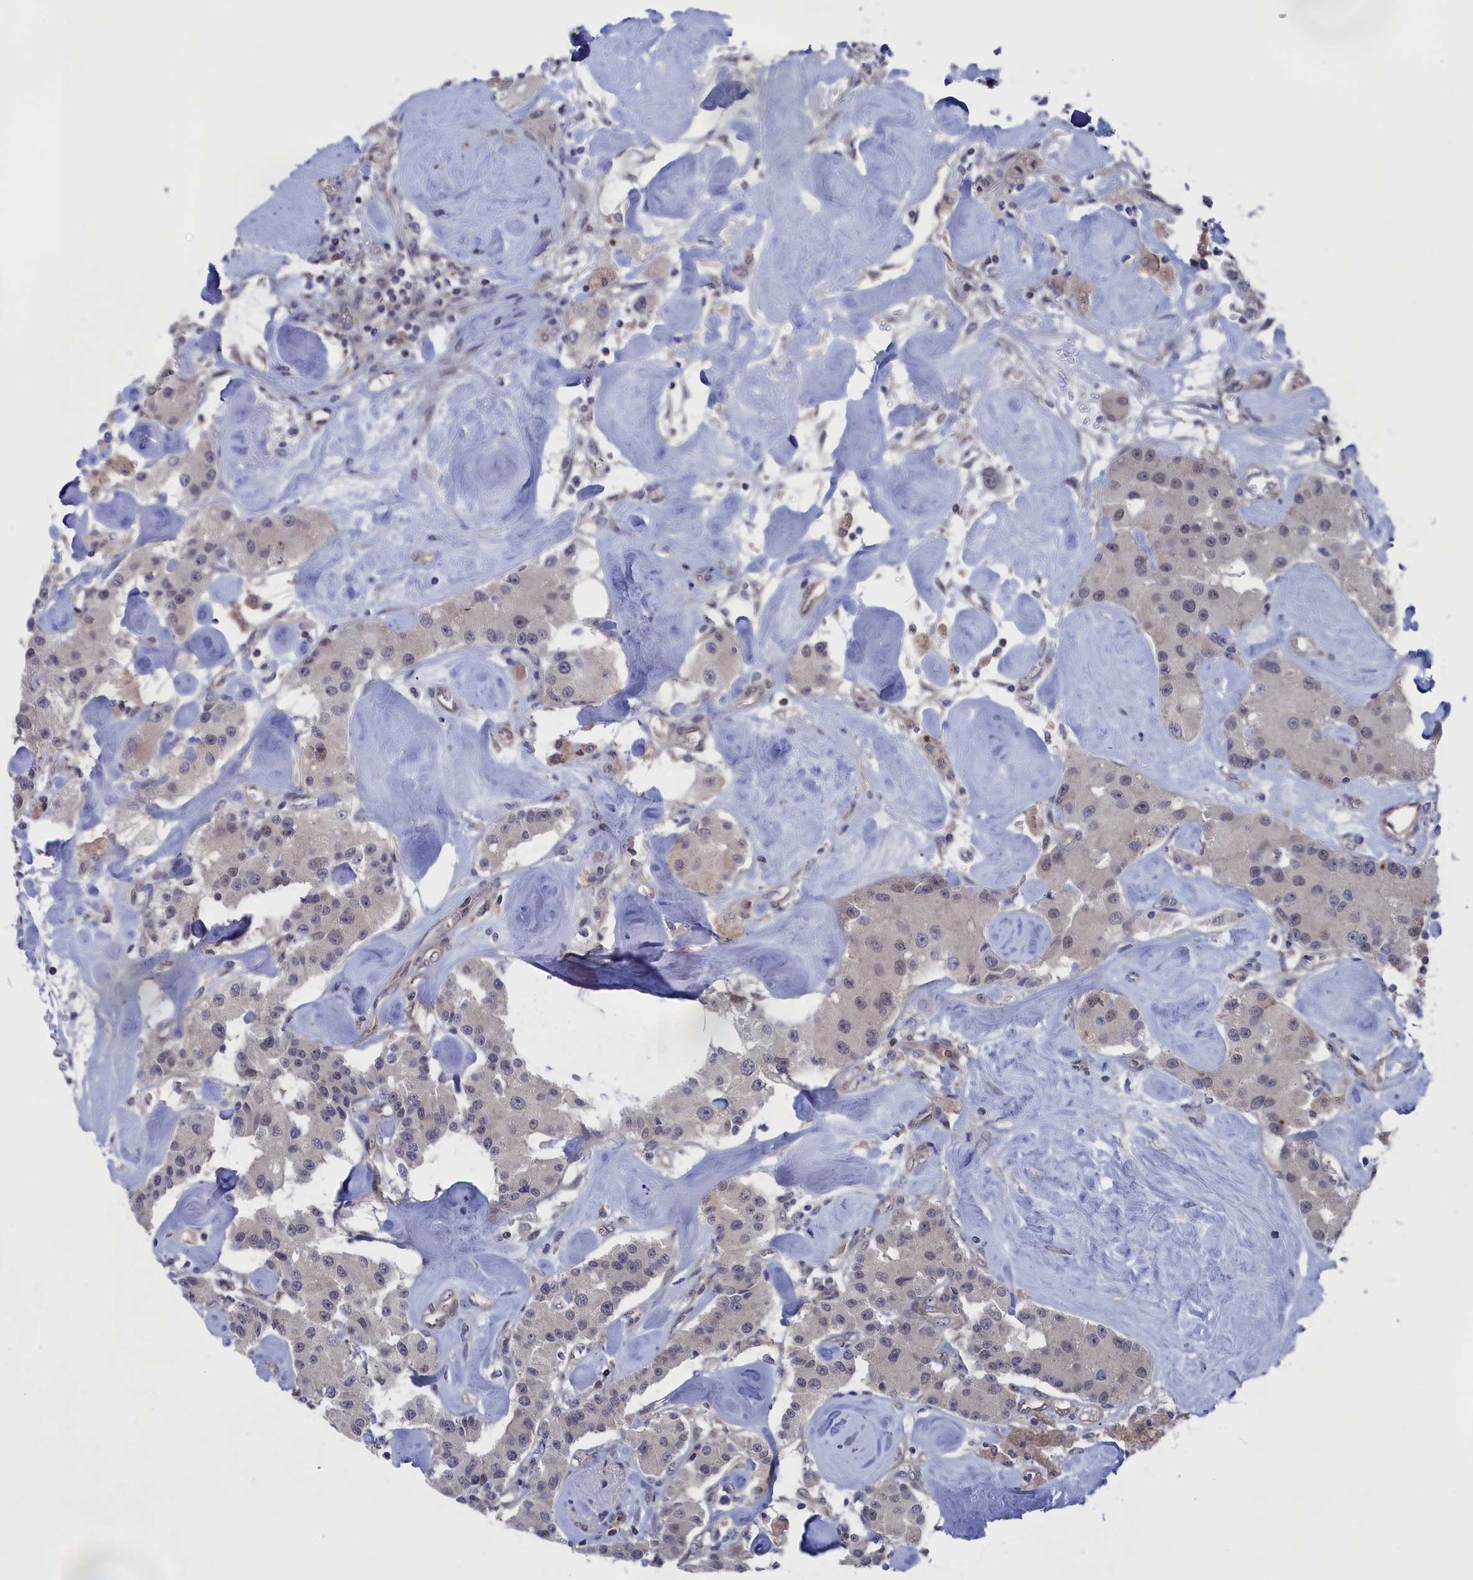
{"staining": {"intensity": "weak", "quantity": "<25%", "location": "nuclear"}, "tissue": "carcinoid", "cell_type": "Tumor cells", "image_type": "cancer", "snomed": [{"axis": "morphology", "description": "Carcinoid, malignant, NOS"}, {"axis": "topography", "description": "Pancreas"}], "caption": "Carcinoid (malignant) stained for a protein using immunohistochemistry (IHC) reveals no expression tumor cells.", "gene": "NUTF2", "patient": {"sex": "male", "age": 41}}